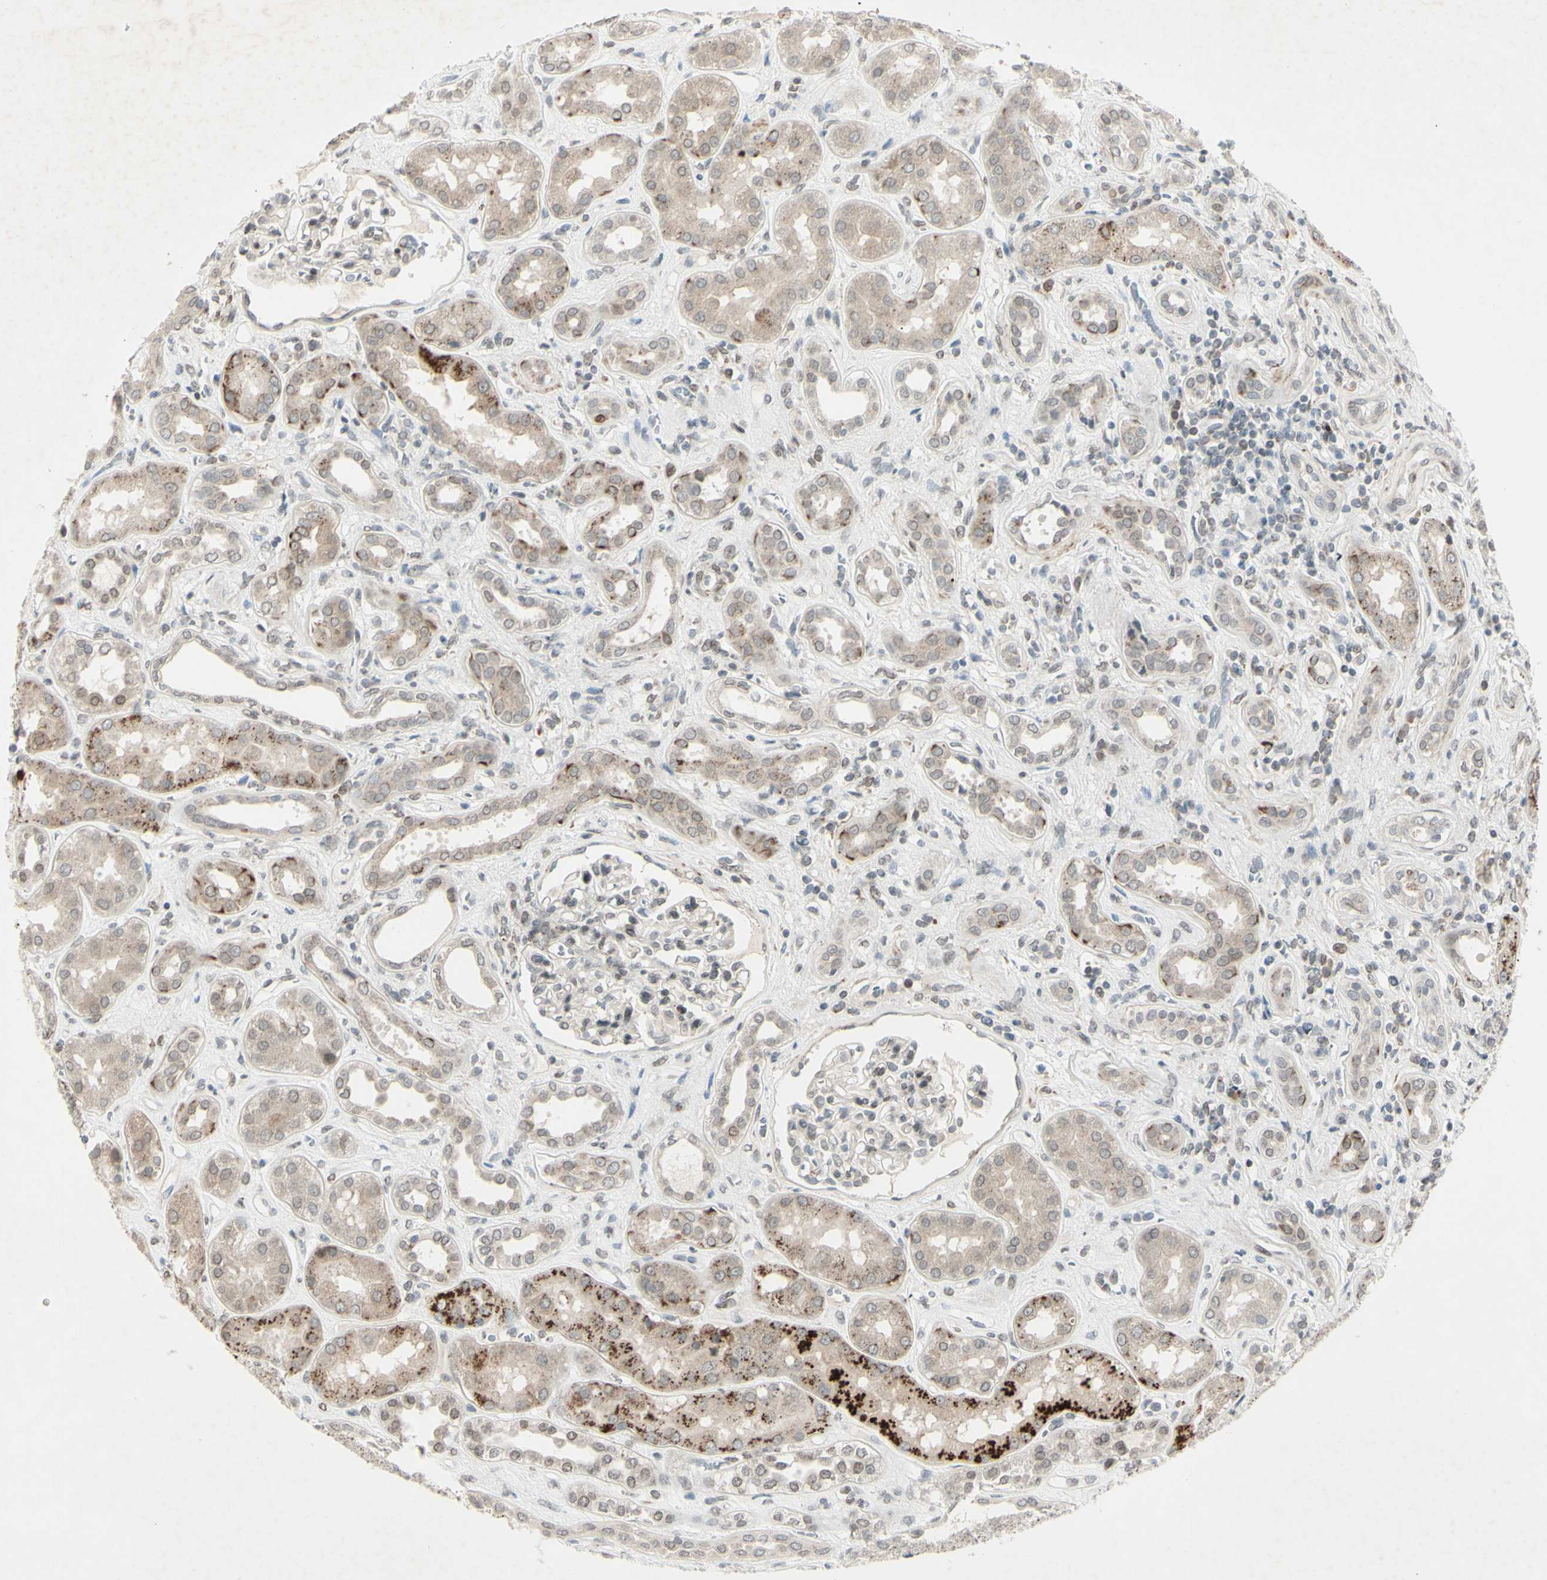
{"staining": {"intensity": "weak", "quantity": "25%-75%", "location": "cytoplasmic/membranous"}, "tissue": "kidney", "cell_type": "Cells in glomeruli", "image_type": "normal", "snomed": [{"axis": "morphology", "description": "Normal tissue, NOS"}, {"axis": "topography", "description": "Kidney"}], "caption": "IHC image of benign kidney: kidney stained using IHC displays low levels of weak protein expression localized specifically in the cytoplasmic/membranous of cells in glomeruli, appearing as a cytoplasmic/membranous brown color.", "gene": "FGFR2", "patient": {"sex": "male", "age": 59}}